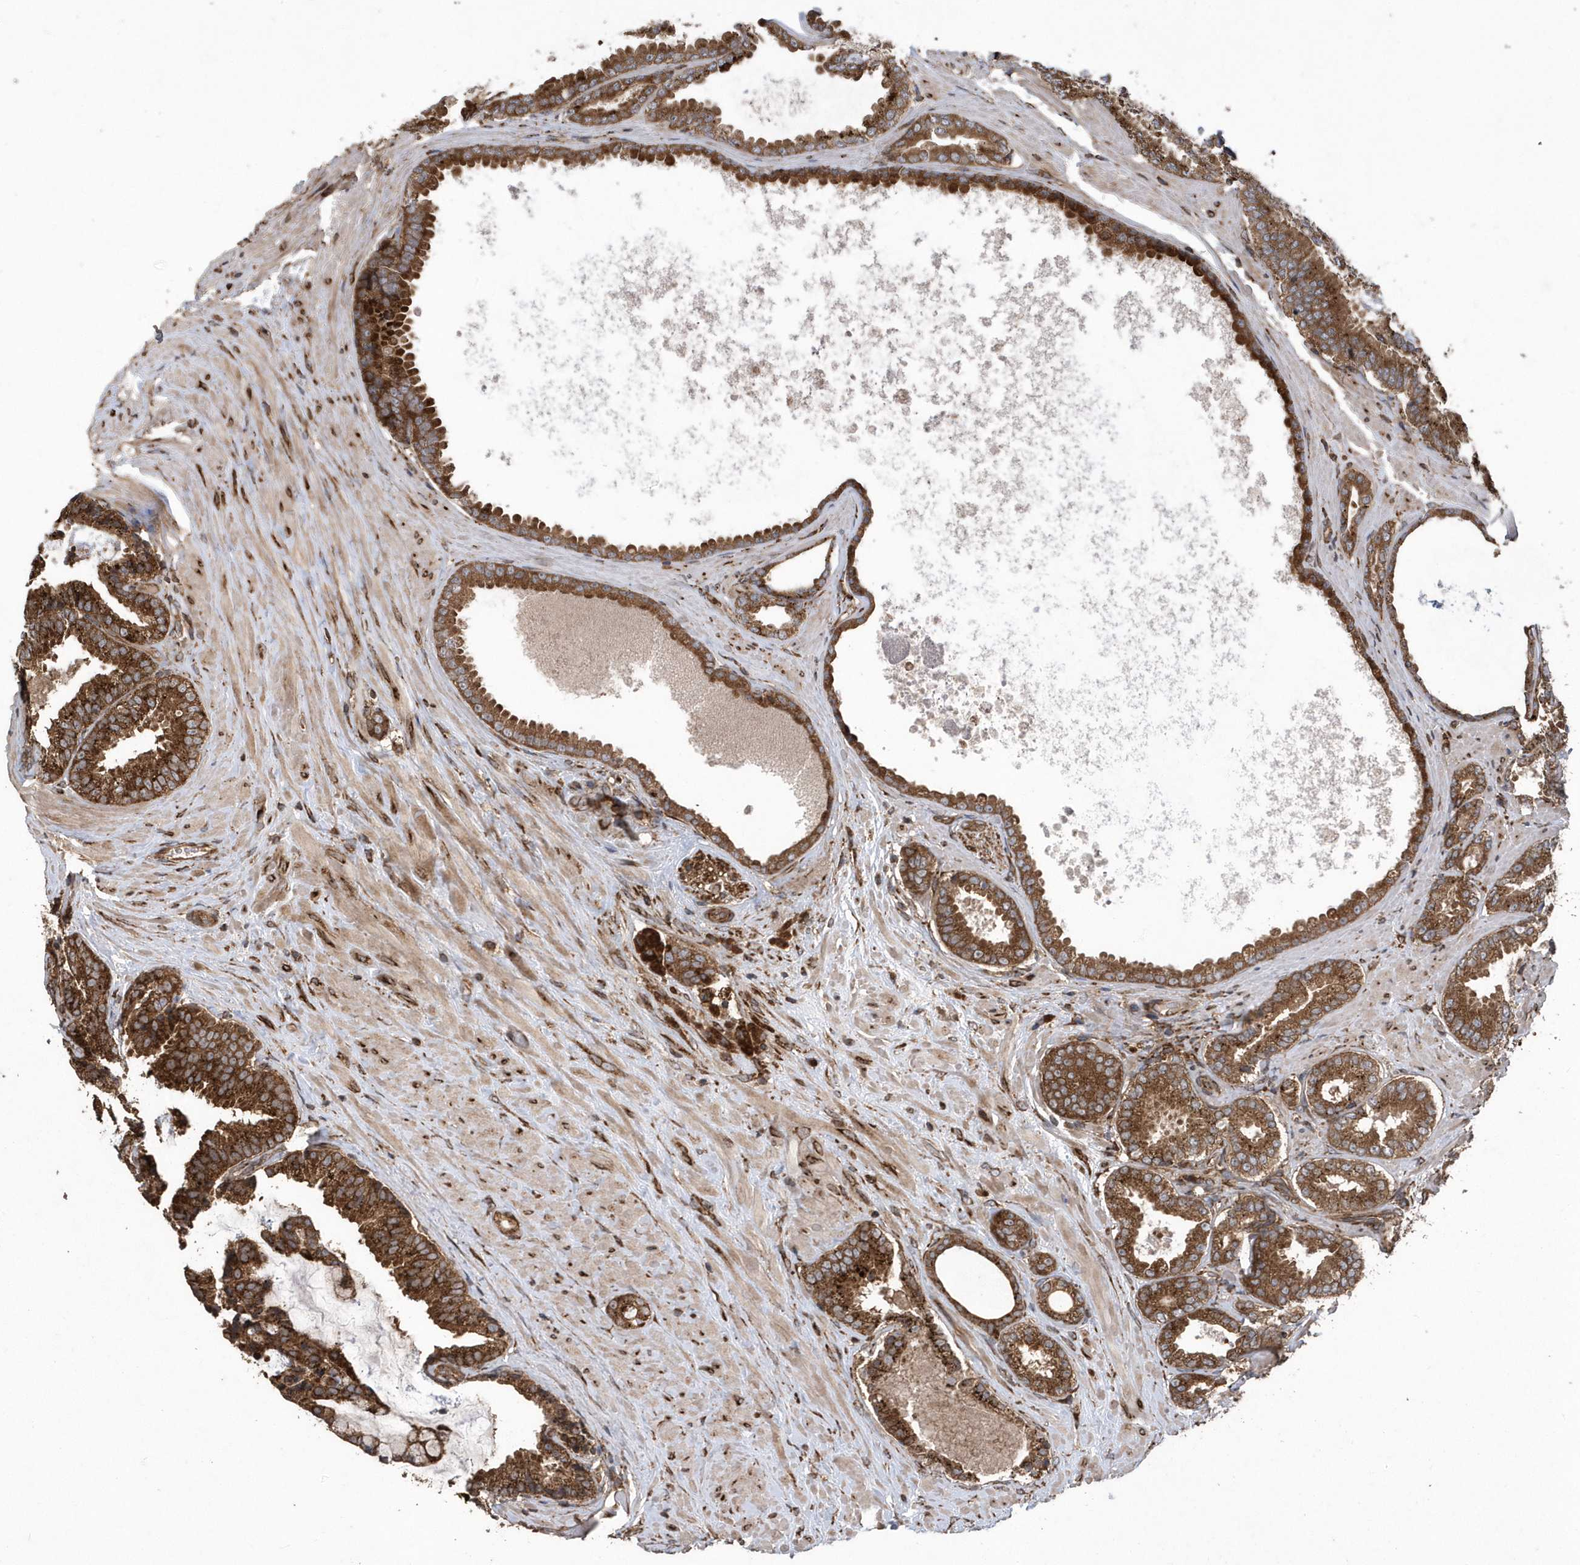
{"staining": {"intensity": "strong", "quantity": ">75%", "location": "cytoplasmic/membranous"}, "tissue": "prostate cancer", "cell_type": "Tumor cells", "image_type": "cancer", "snomed": [{"axis": "morphology", "description": "Adenocarcinoma, Low grade"}, {"axis": "topography", "description": "Prostate"}], "caption": "Strong cytoplasmic/membranous protein staining is appreciated in about >75% of tumor cells in prostate adenocarcinoma (low-grade).", "gene": "WASHC5", "patient": {"sex": "male", "age": 71}}